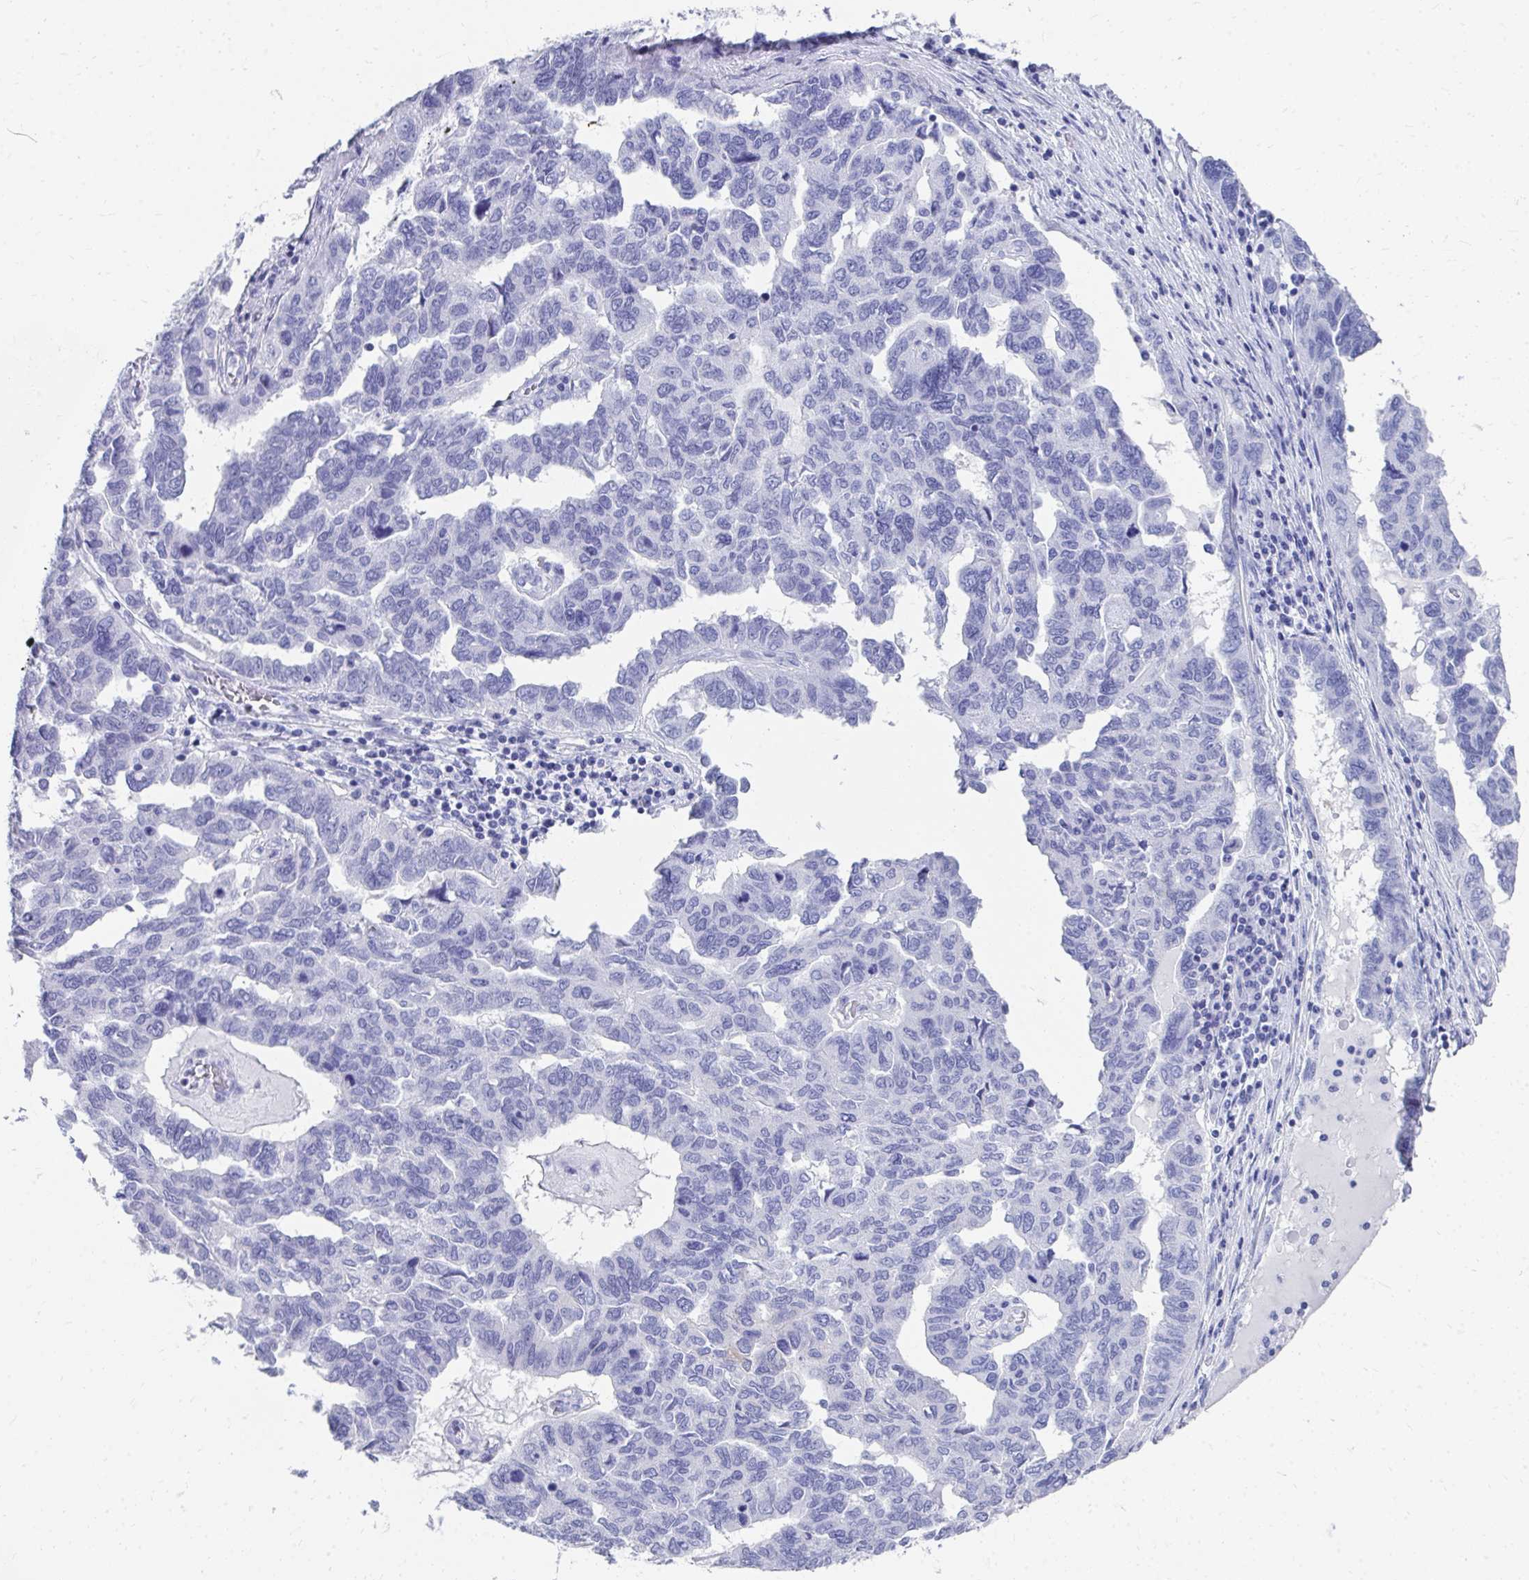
{"staining": {"intensity": "negative", "quantity": "none", "location": "none"}, "tissue": "ovarian cancer", "cell_type": "Tumor cells", "image_type": "cancer", "snomed": [{"axis": "morphology", "description": "Cystadenocarcinoma, serous, NOS"}, {"axis": "topography", "description": "Ovary"}], "caption": "IHC image of neoplastic tissue: human ovarian cancer (serous cystadenocarcinoma) stained with DAB demonstrates no significant protein expression in tumor cells.", "gene": "HGD", "patient": {"sex": "female", "age": 64}}